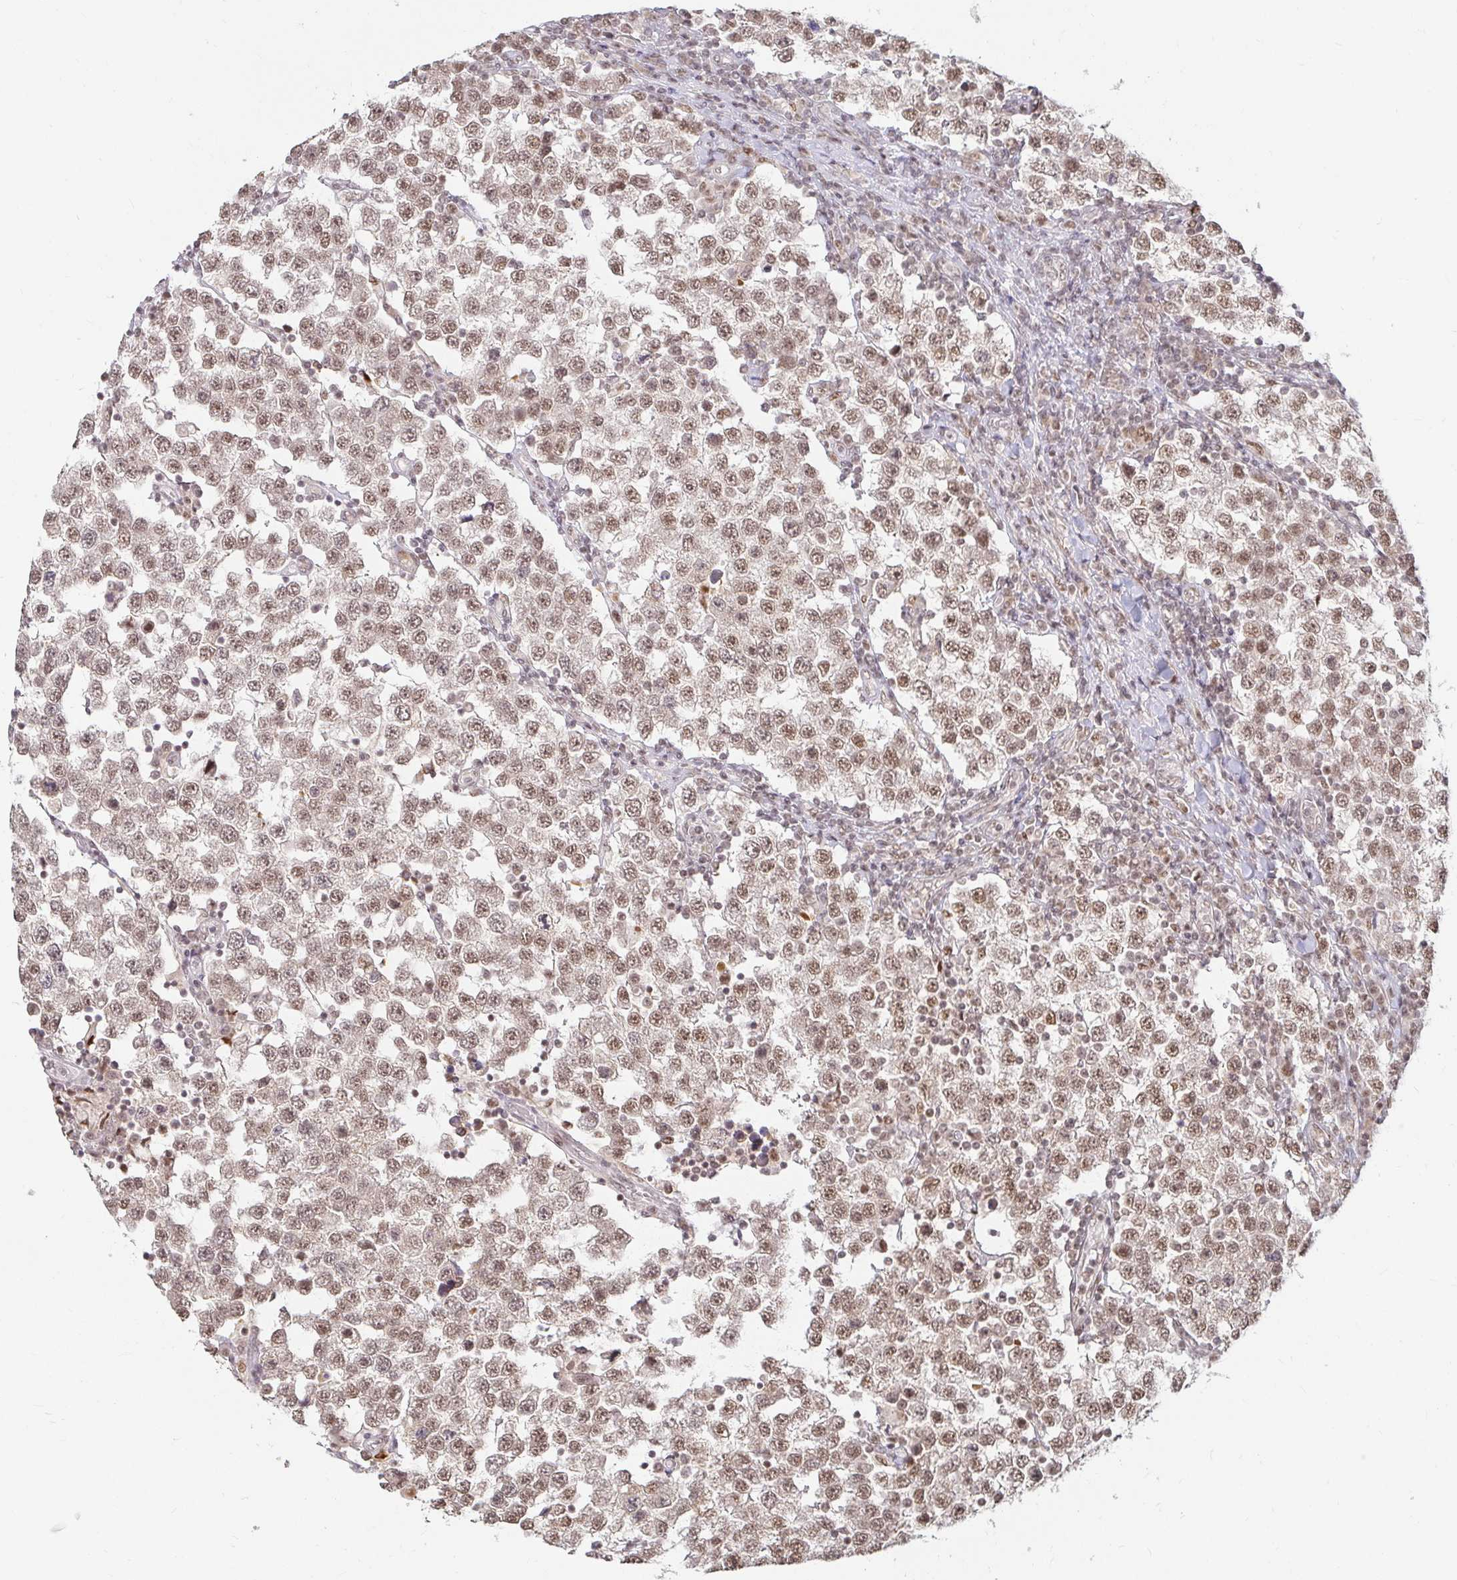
{"staining": {"intensity": "moderate", "quantity": ">75%", "location": "nuclear"}, "tissue": "testis cancer", "cell_type": "Tumor cells", "image_type": "cancer", "snomed": [{"axis": "morphology", "description": "Seminoma, NOS"}, {"axis": "topography", "description": "Testis"}], "caption": "Tumor cells show moderate nuclear staining in about >75% of cells in testis cancer (seminoma).", "gene": "HNRNPU", "patient": {"sex": "male", "age": 34}}